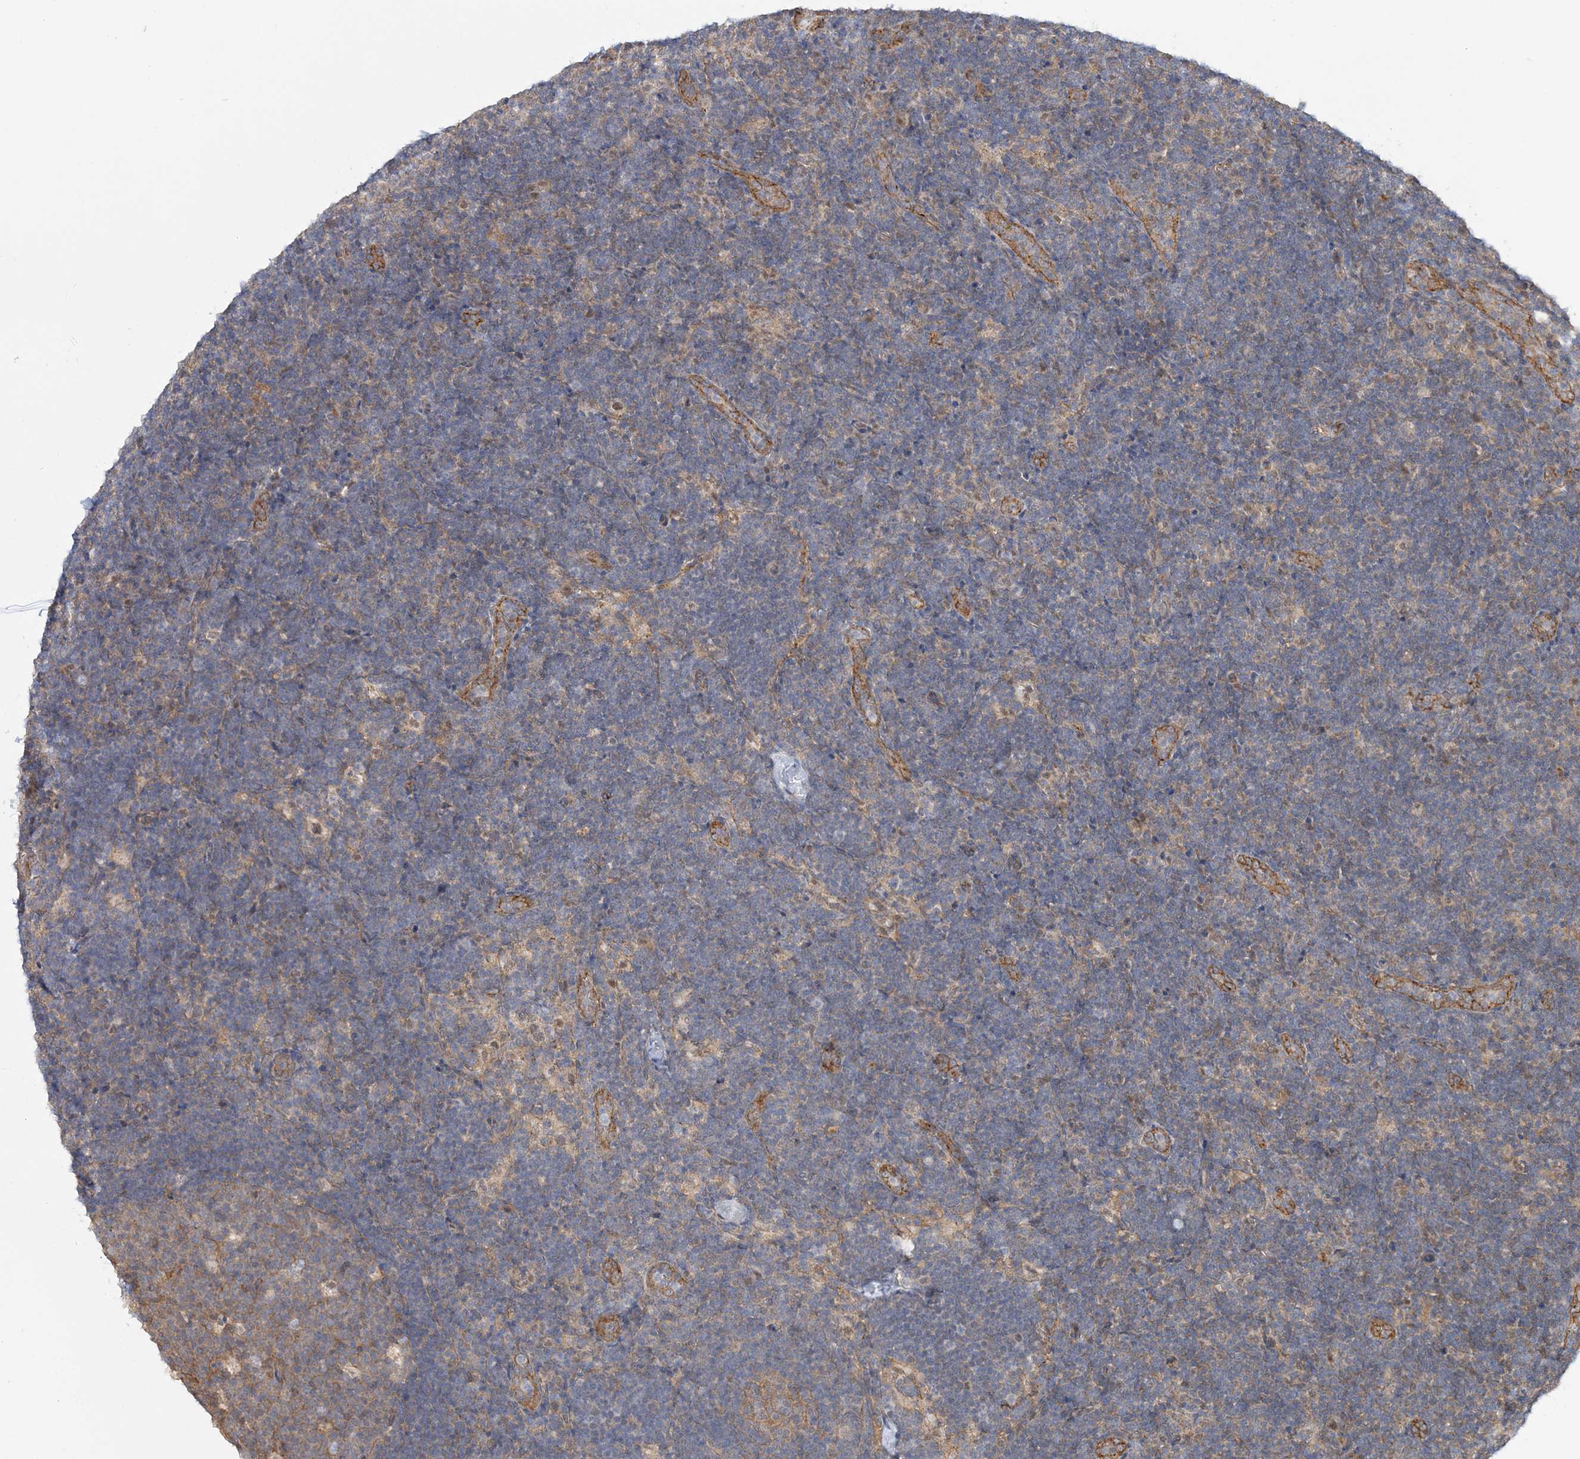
{"staining": {"intensity": "weak", "quantity": "<25%", "location": "cytoplasmic/membranous"}, "tissue": "lymph node", "cell_type": "Germinal center cells", "image_type": "normal", "snomed": [{"axis": "morphology", "description": "Normal tissue, NOS"}, {"axis": "topography", "description": "Lymph node"}], "caption": "IHC histopathology image of unremarkable human lymph node stained for a protein (brown), which demonstrates no expression in germinal center cells. Brightfield microscopy of IHC stained with DAB (3,3'-diaminobenzidine) (brown) and hematoxylin (blue), captured at high magnification.", "gene": "MAT2B", "patient": {"sex": "female", "age": 22}}